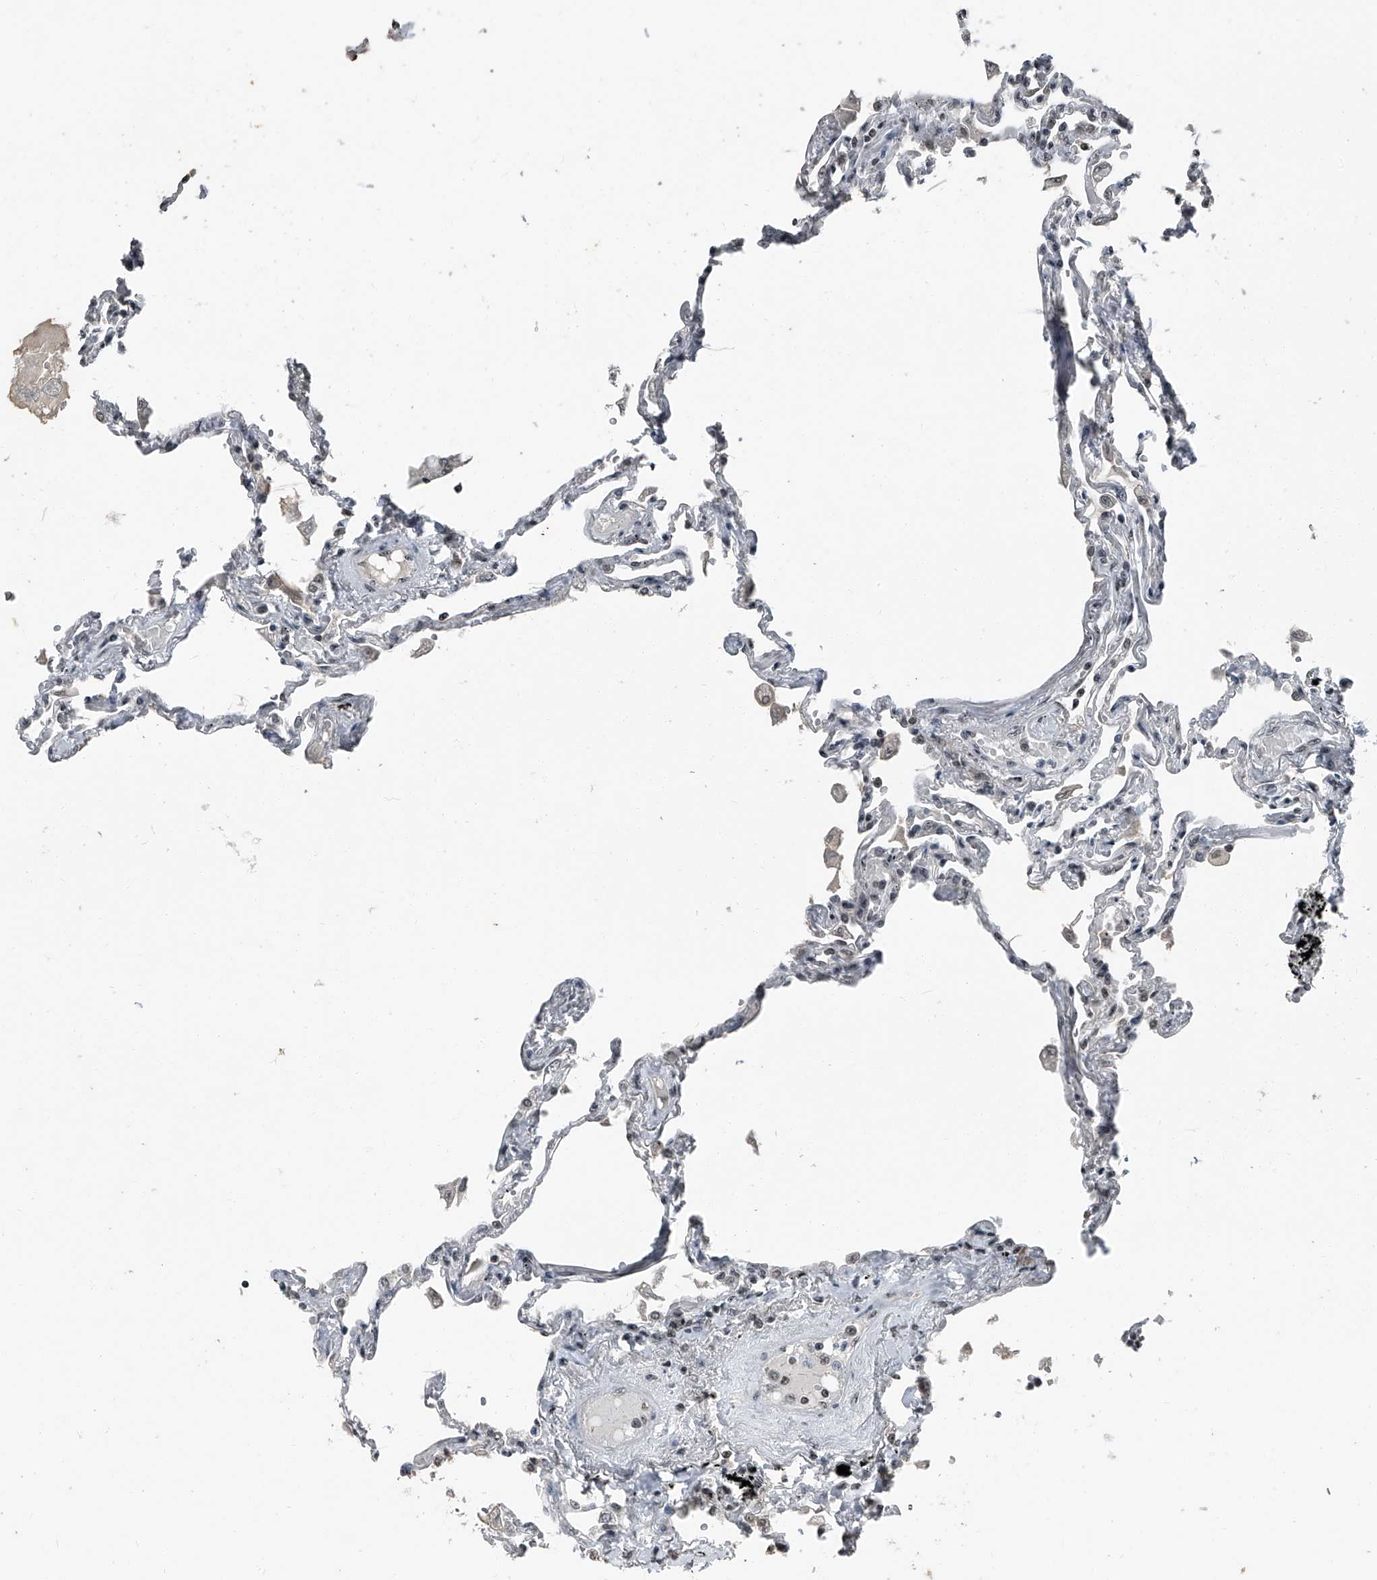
{"staining": {"intensity": "weak", "quantity": "25%-75%", "location": "nuclear"}, "tissue": "lung", "cell_type": "Alveolar cells", "image_type": "normal", "snomed": [{"axis": "morphology", "description": "Normal tissue, NOS"}, {"axis": "topography", "description": "Lung"}], "caption": "Protein analysis of normal lung displays weak nuclear staining in approximately 25%-75% of alveolar cells. Using DAB (3,3'-diaminobenzidine) (brown) and hematoxylin (blue) stains, captured at high magnification using brightfield microscopy.", "gene": "TCOF1", "patient": {"sex": "female", "age": 67}}